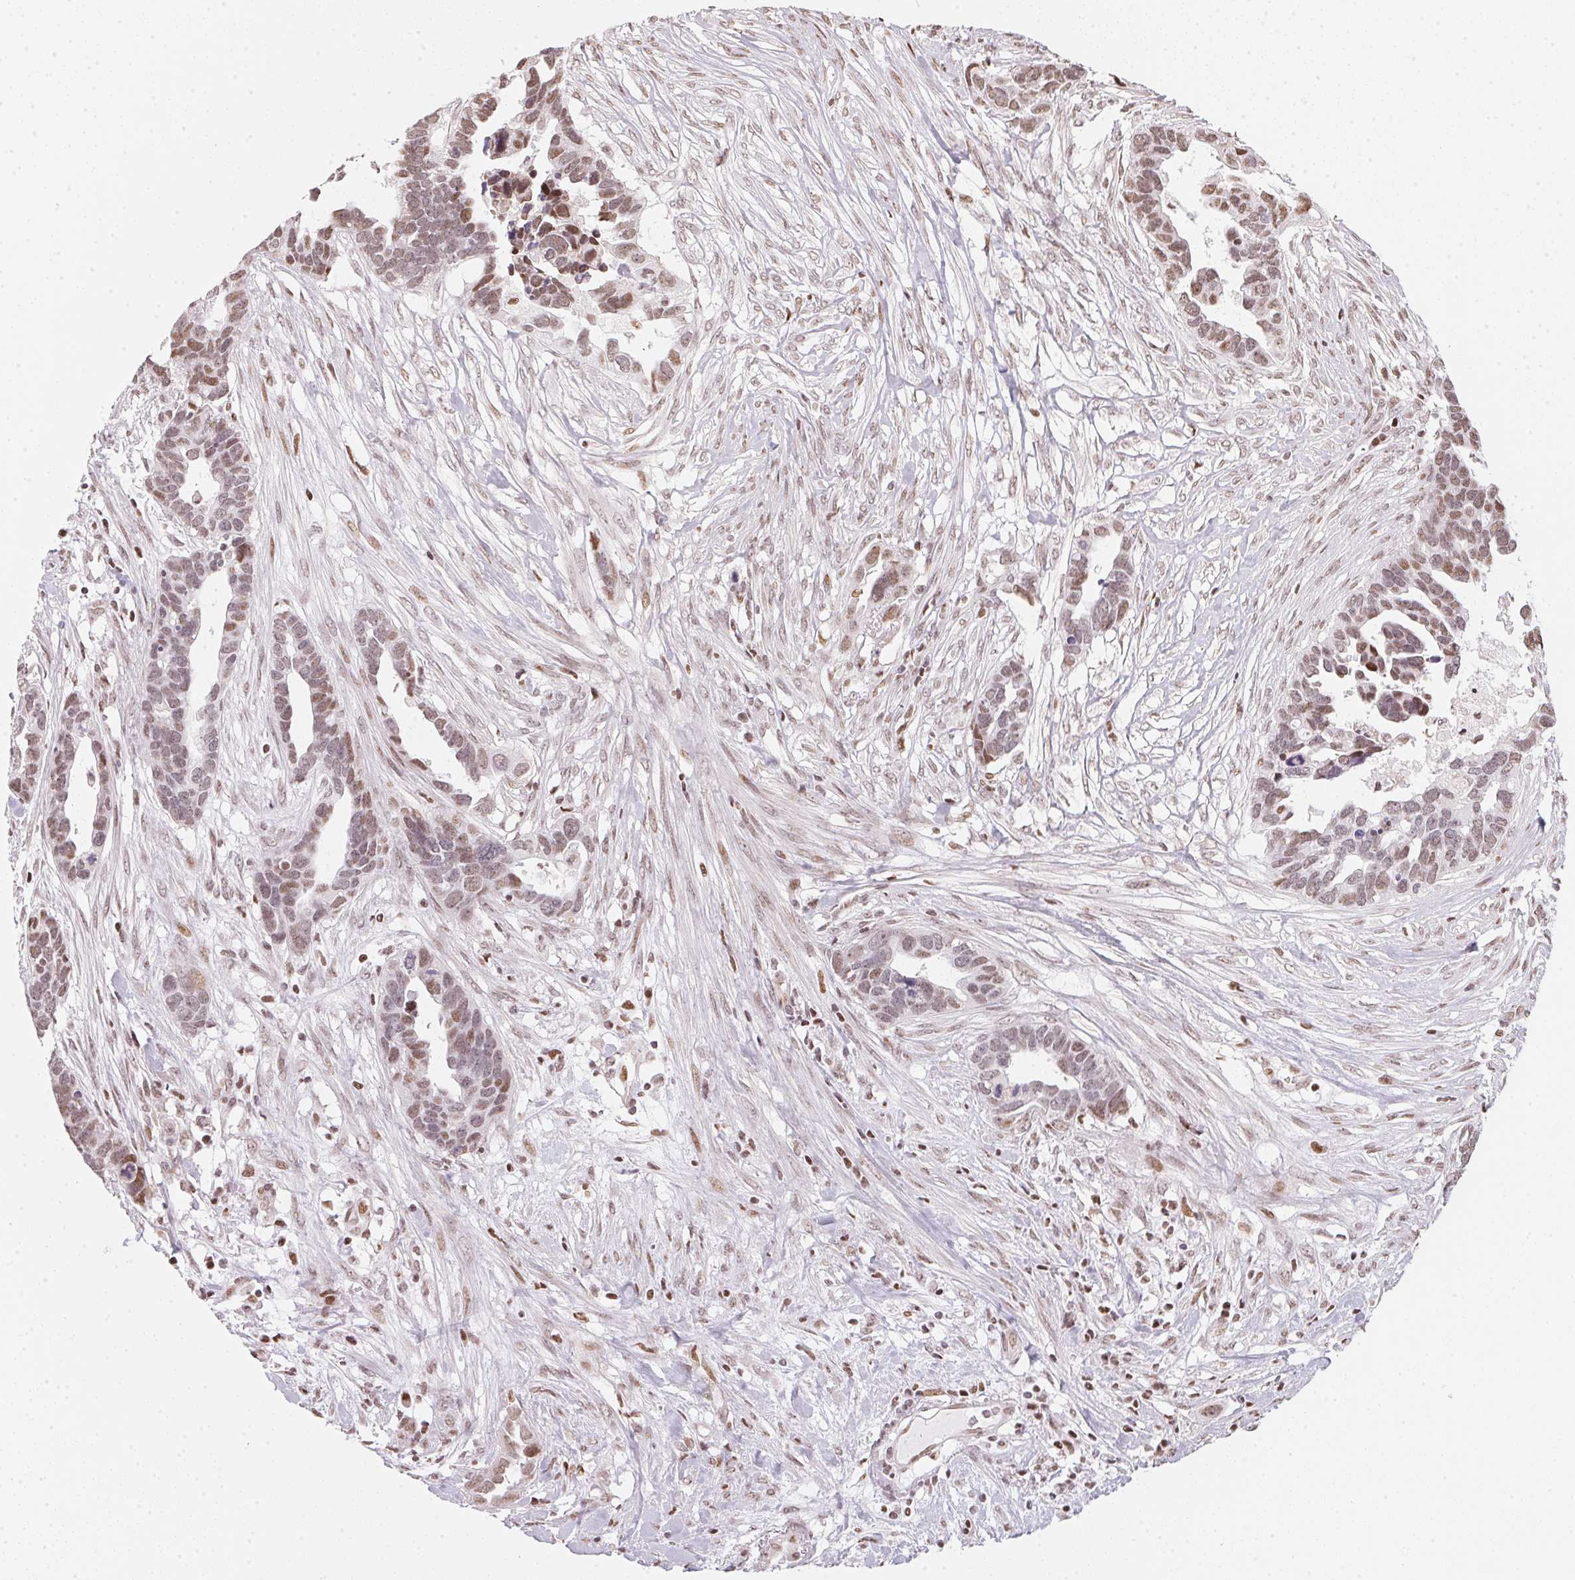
{"staining": {"intensity": "weak", "quantity": "25%-75%", "location": "nuclear"}, "tissue": "ovarian cancer", "cell_type": "Tumor cells", "image_type": "cancer", "snomed": [{"axis": "morphology", "description": "Cystadenocarcinoma, serous, NOS"}, {"axis": "topography", "description": "Ovary"}], "caption": "There is low levels of weak nuclear expression in tumor cells of ovarian cancer (serous cystadenocarcinoma), as demonstrated by immunohistochemical staining (brown color).", "gene": "KAT6A", "patient": {"sex": "female", "age": 54}}